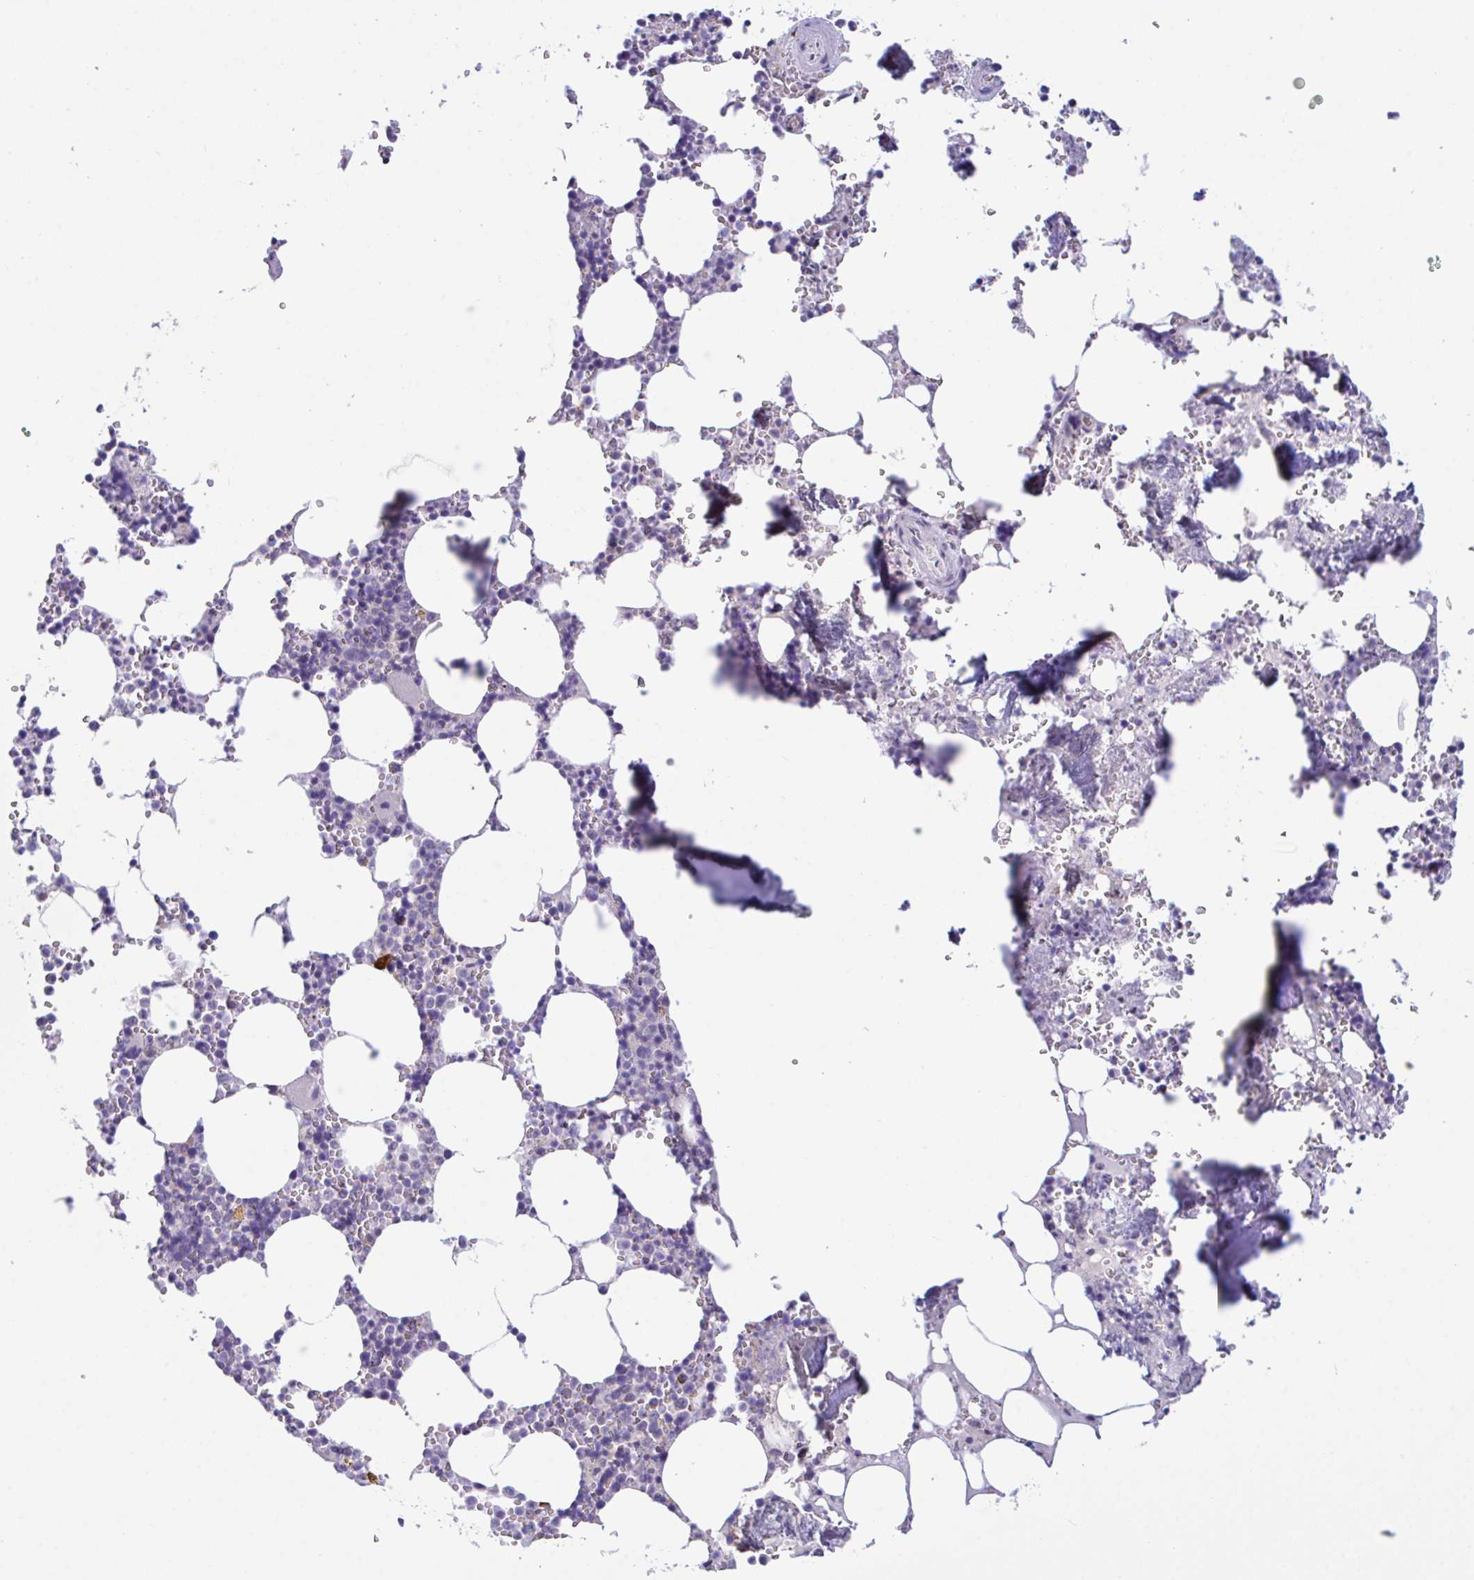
{"staining": {"intensity": "strong", "quantity": "<25%", "location": "cytoplasmic/membranous"}, "tissue": "bone marrow", "cell_type": "Hematopoietic cells", "image_type": "normal", "snomed": [{"axis": "morphology", "description": "Normal tissue, NOS"}, {"axis": "topography", "description": "Bone marrow"}], "caption": "Immunohistochemical staining of normal bone marrow demonstrates <25% levels of strong cytoplasmic/membranous protein positivity in approximately <25% of hematopoietic cells. Nuclei are stained in blue.", "gene": "USP35", "patient": {"sex": "male", "age": 54}}